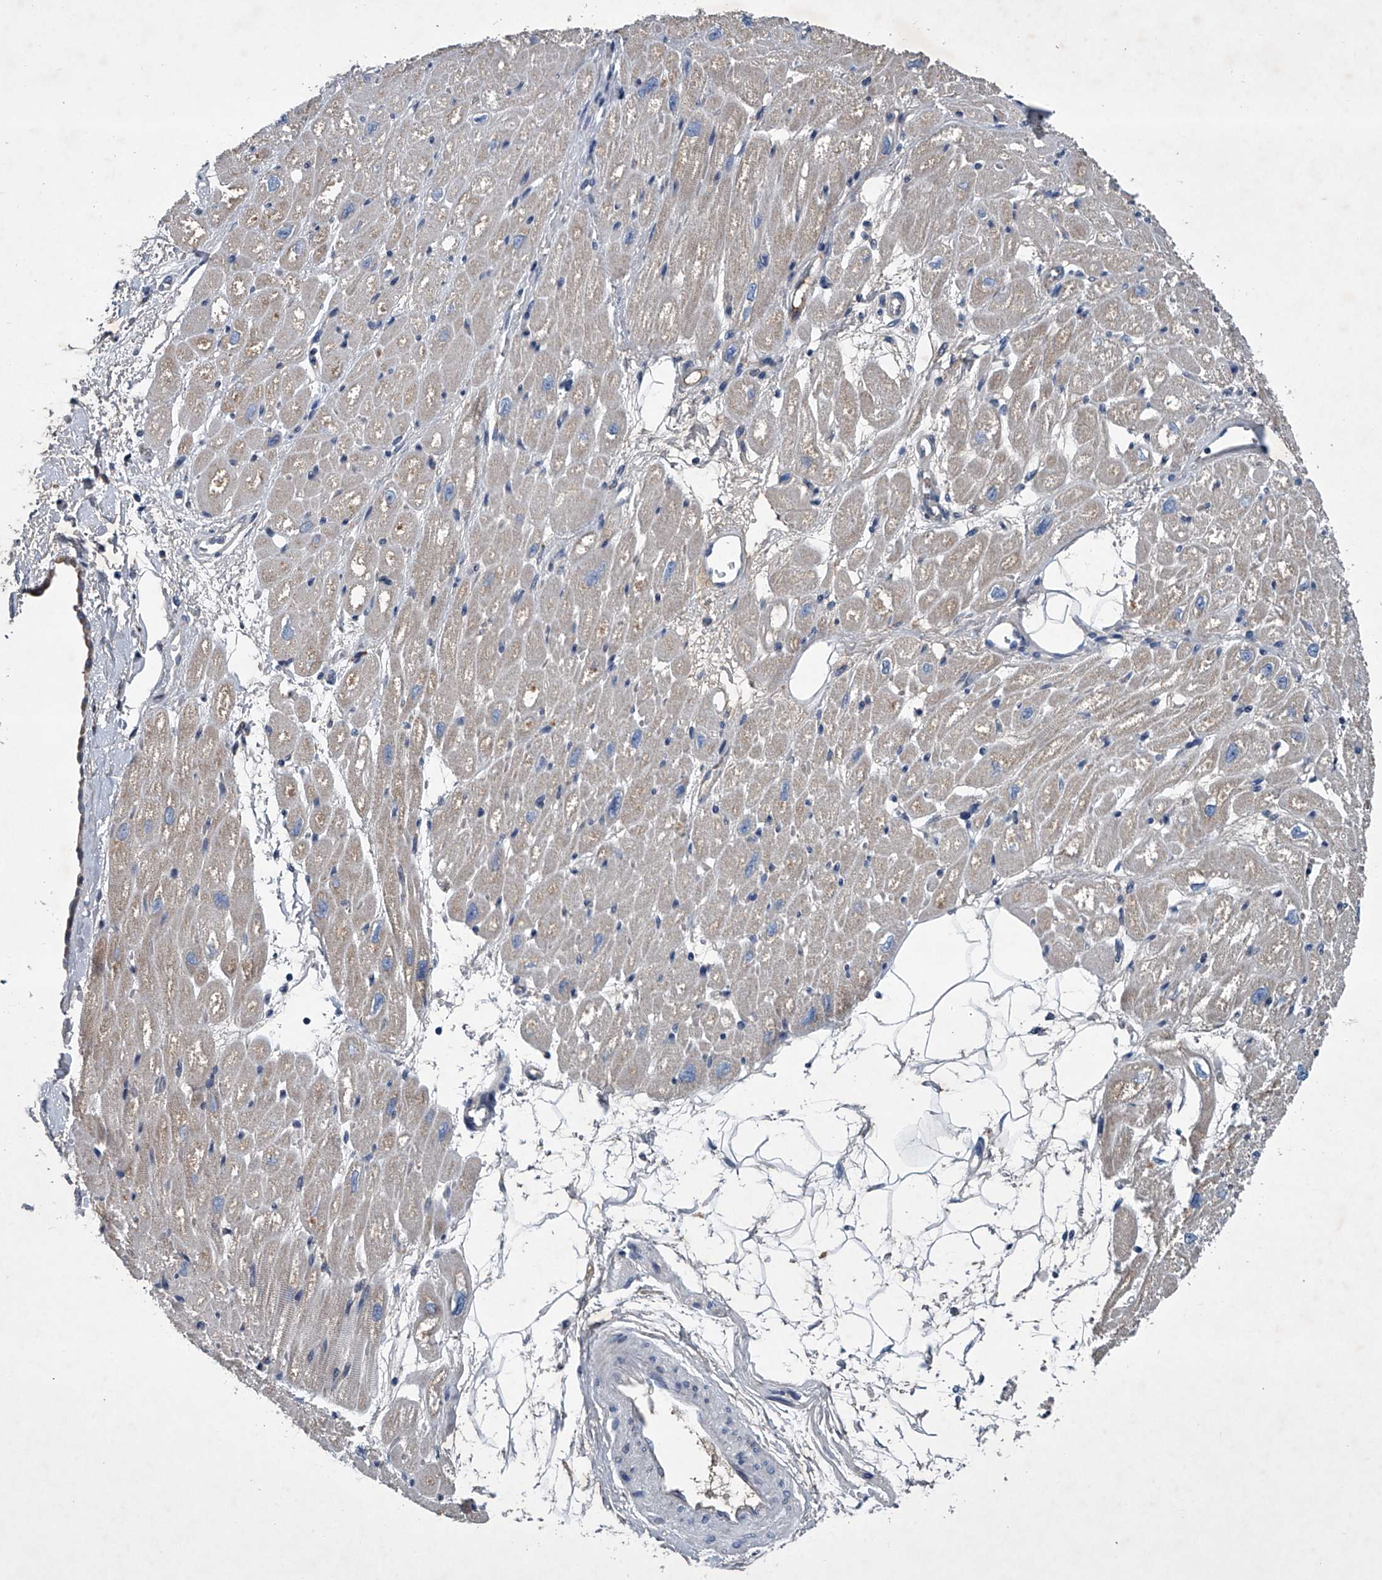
{"staining": {"intensity": "weak", "quantity": "25%-75%", "location": "cytoplasmic/membranous"}, "tissue": "heart muscle", "cell_type": "Cardiomyocytes", "image_type": "normal", "snomed": [{"axis": "morphology", "description": "Normal tissue, NOS"}, {"axis": "topography", "description": "Heart"}], "caption": "A low amount of weak cytoplasmic/membranous staining is appreciated in about 25%-75% of cardiomyocytes in normal heart muscle.", "gene": "ABCG1", "patient": {"sex": "male", "age": 50}}